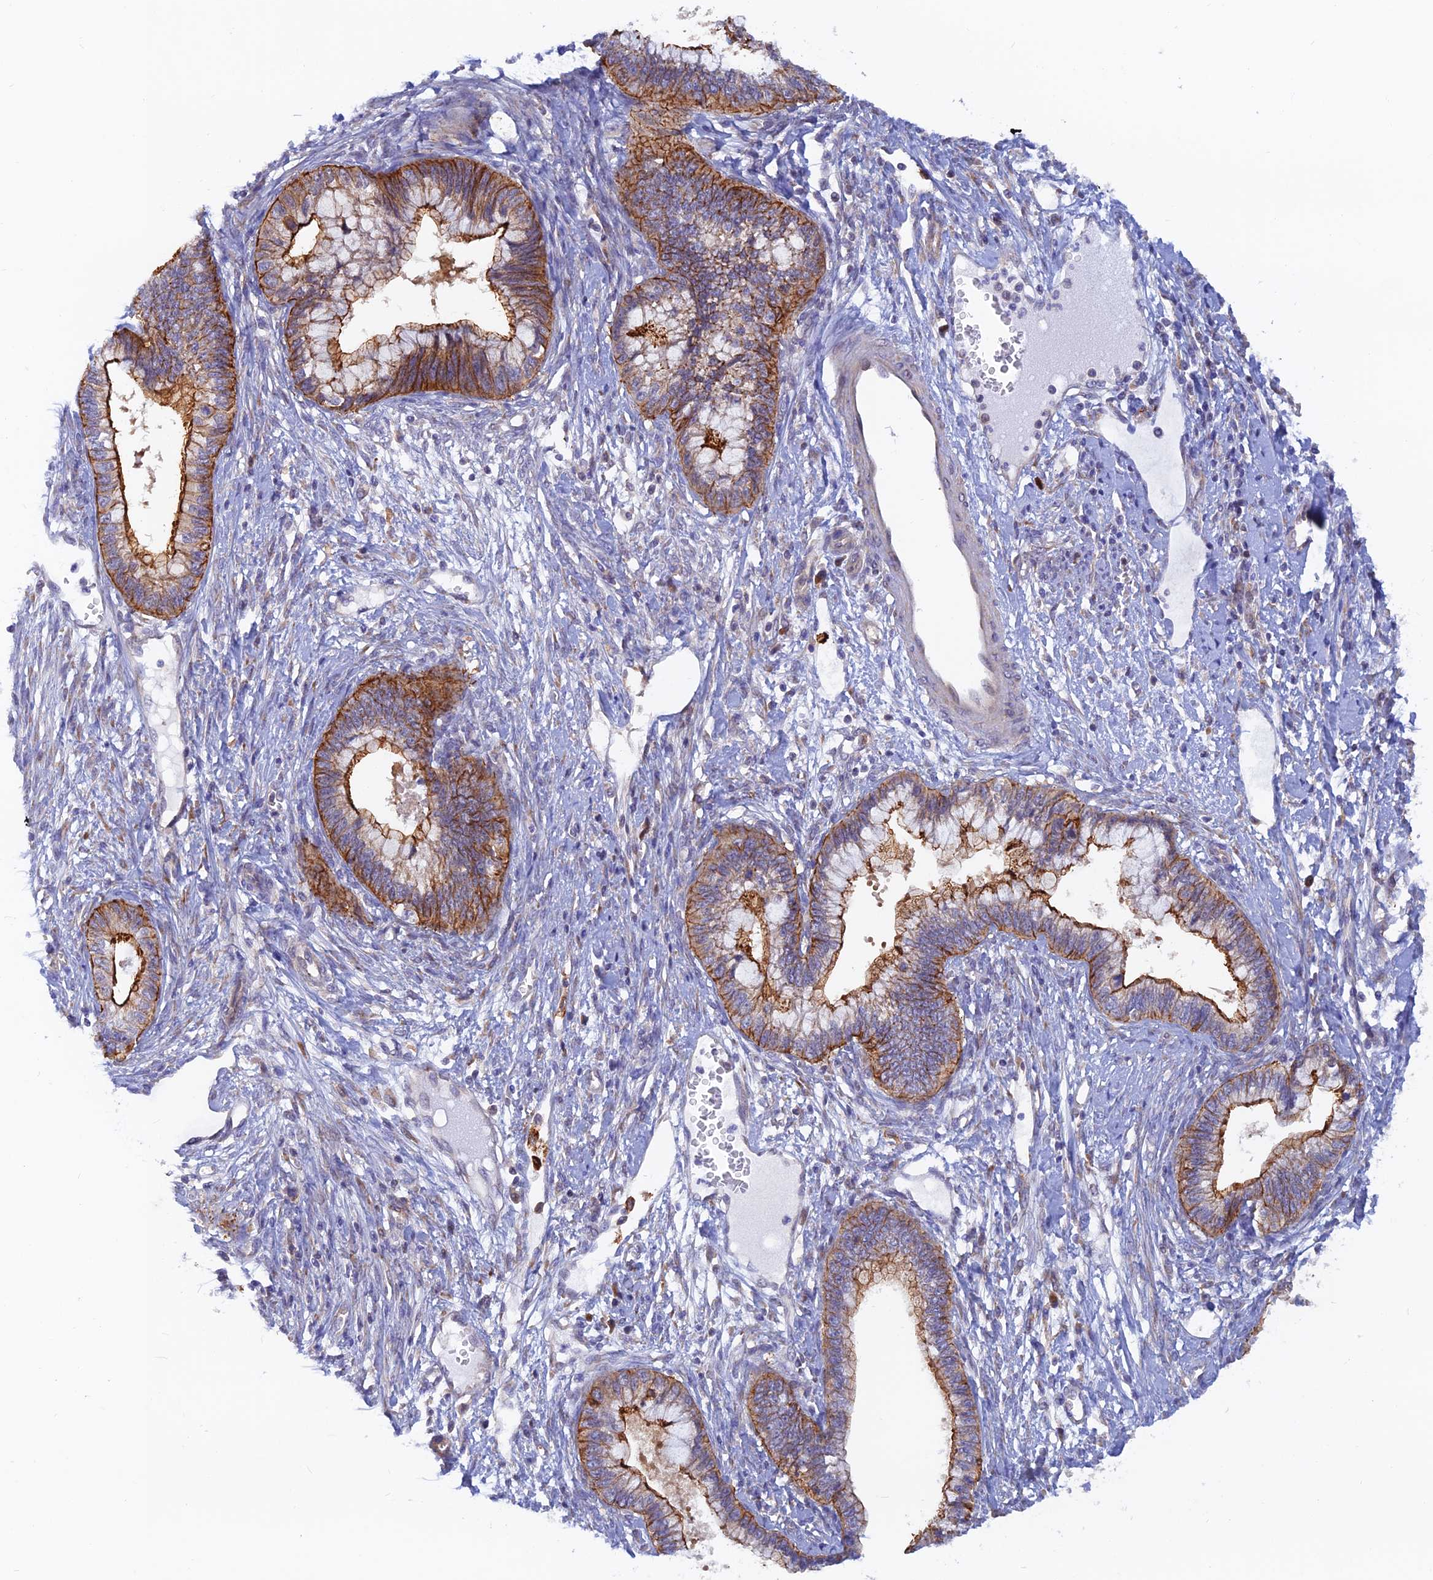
{"staining": {"intensity": "strong", "quantity": "25%-75%", "location": "cytoplasmic/membranous"}, "tissue": "cervical cancer", "cell_type": "Tumor cells", "image_type": "cancer", "snomed": [{"axis": "morphology", "description": "Adenocarcinoma, NOS"}, {"axis": "topography", "description": "Cervix"}], "caption": "IHC micrograph of cervical adenocarcinoma stained for a protein (brown), which demonstrates high levels of strong cytoplasmic/membranous staining in about 25%-75% of tumor cells.", "gene": "DNAJC16", "patient": {"sex": "female", "age": 44}}